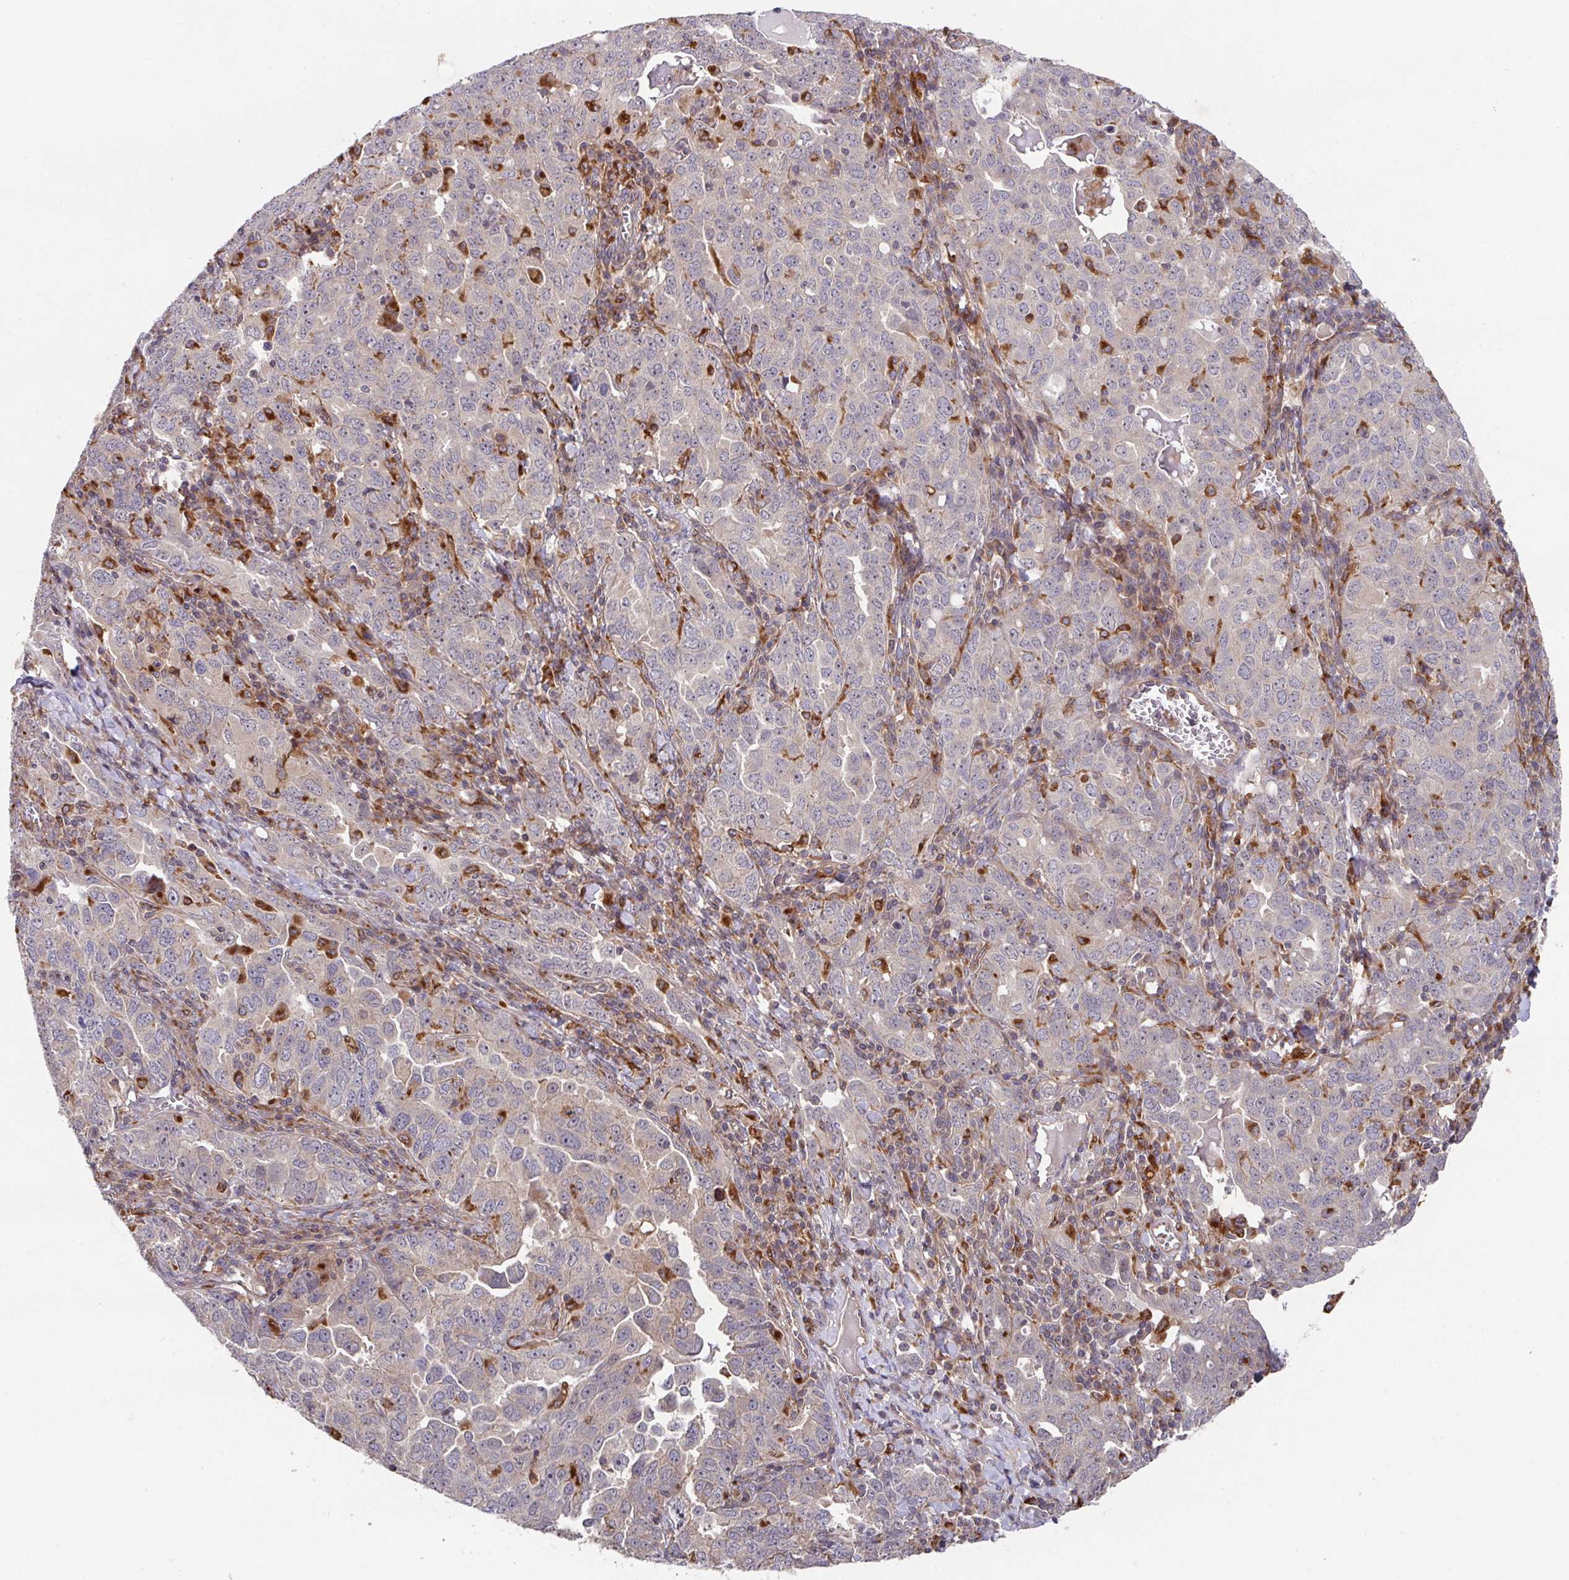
{"staining": {"intensity": "weak", "quantity": "<25%", "location": "cytoplasmic/membranous"}, "tissue": "ovarian cancer", "cell_type": "Tumor cells", "image_type": "cancer", "snomed": [{"axis": "morphology", "description": "Carcinoma, endometroid"}, {"axis": "topography", "description": "Ovary"}], "caption": "IHC micrograph of neoplastic tissue: human endometroid carcinoma (ovarian) stained with DAB displays no significant protein staining in tumor cells.", "gene": "TRIM14", "patient": {"sex": "female", "age": 62}}